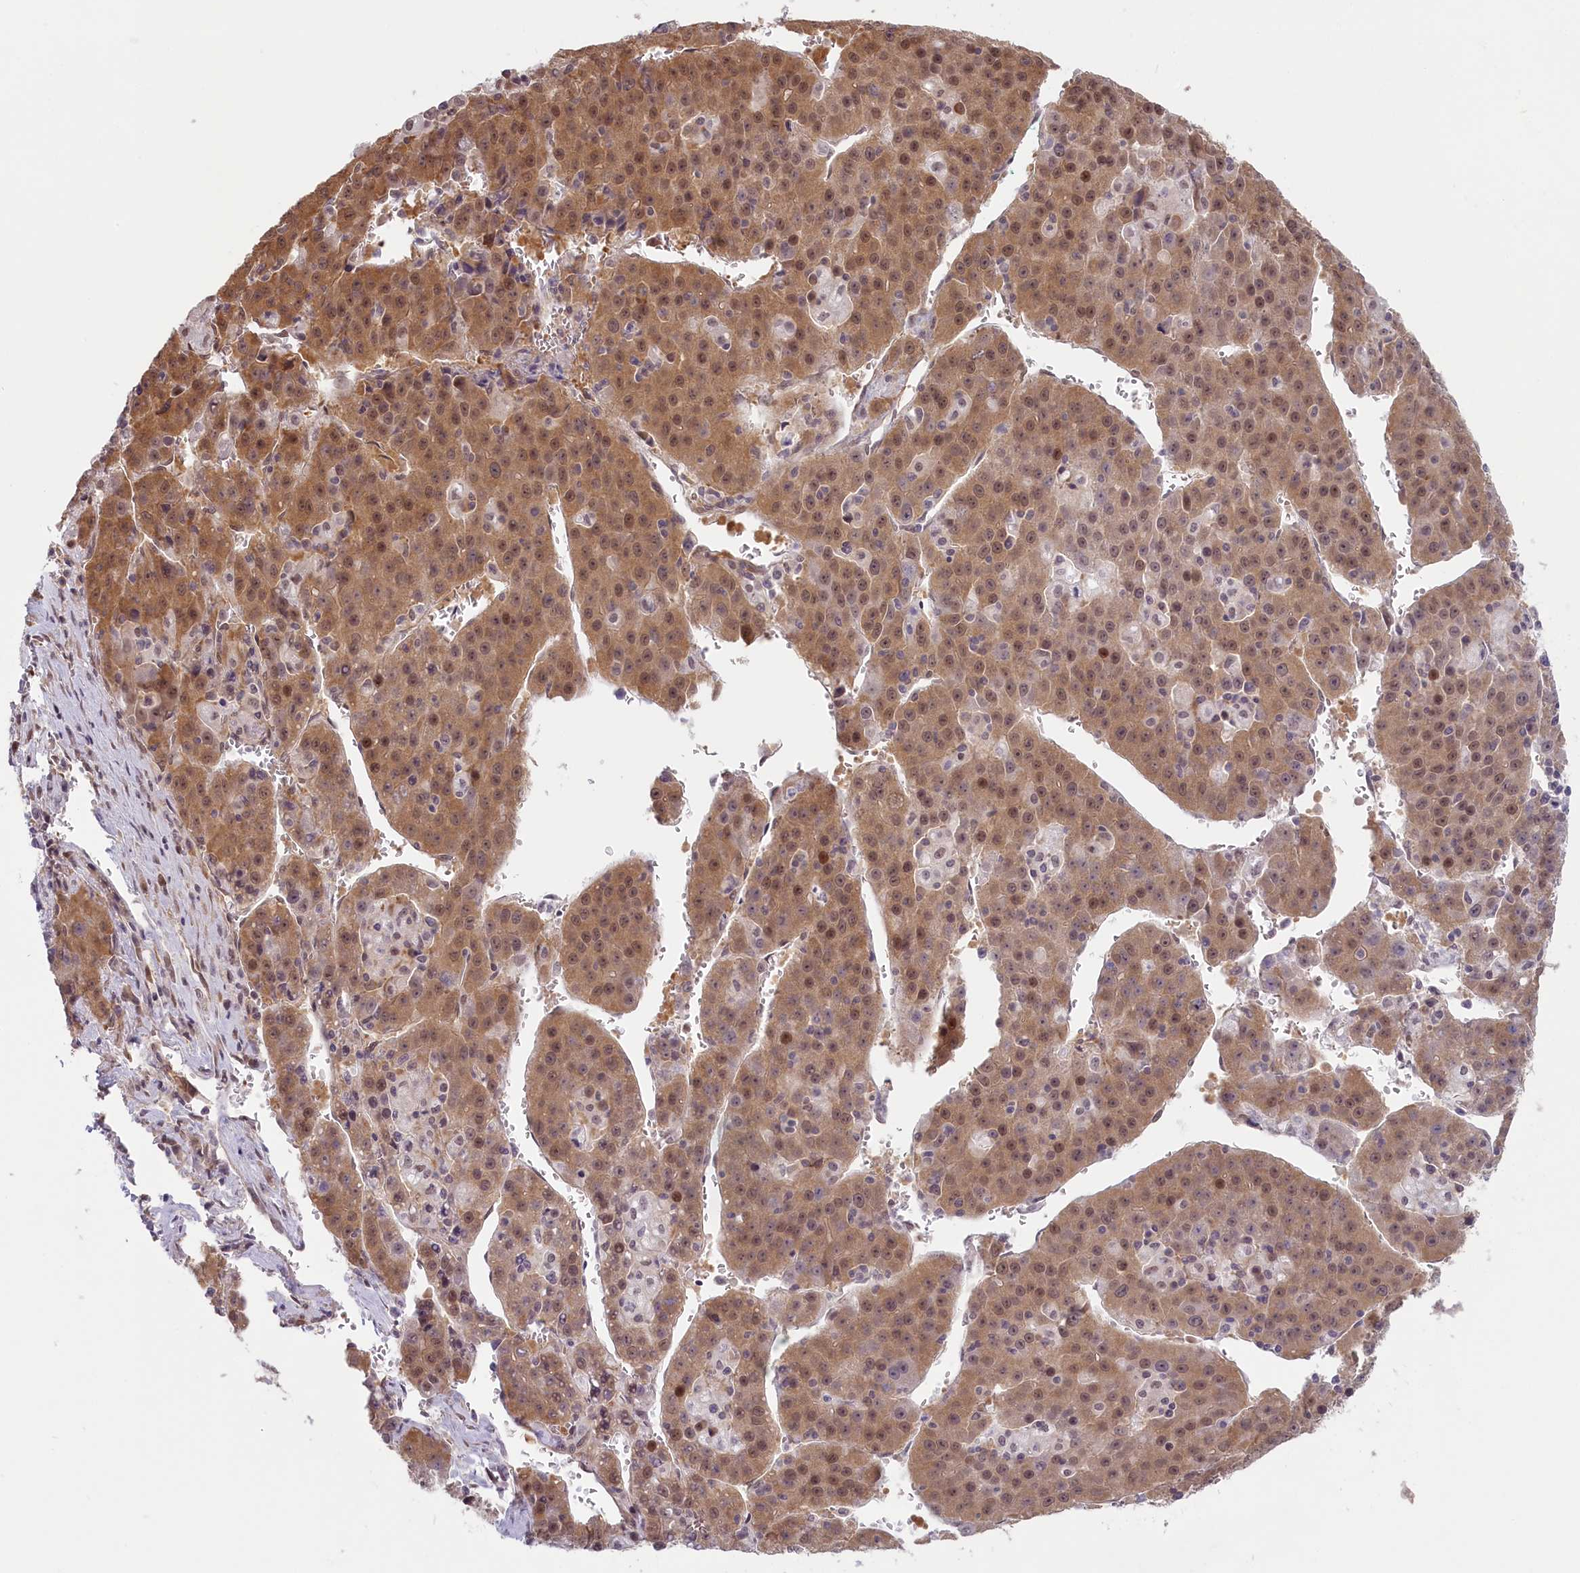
{"staining": {"intensity": "moderate", "quantity": ">75%", "location": "cytoplasmic/membranous,nuclear"}, "tissue": "liver cancer", "cell_type": "Tumor cells", "image_type": "cancer", "snomed": [{"axis": "morphology", "description": "Carcinoma, Hepatocellular, NOS"}, {"axis": "topography", "description": "Liver"}], "caption": "Immunohistochemical staining of human liver cancer (hepatocellular carcinoma) shows moderate cytoplasmic/membranous and nuclear protein positivity in about >75% of tumor cells.", "gene": "C19orf44", "patient": {"sex": "female", "age": 53}}